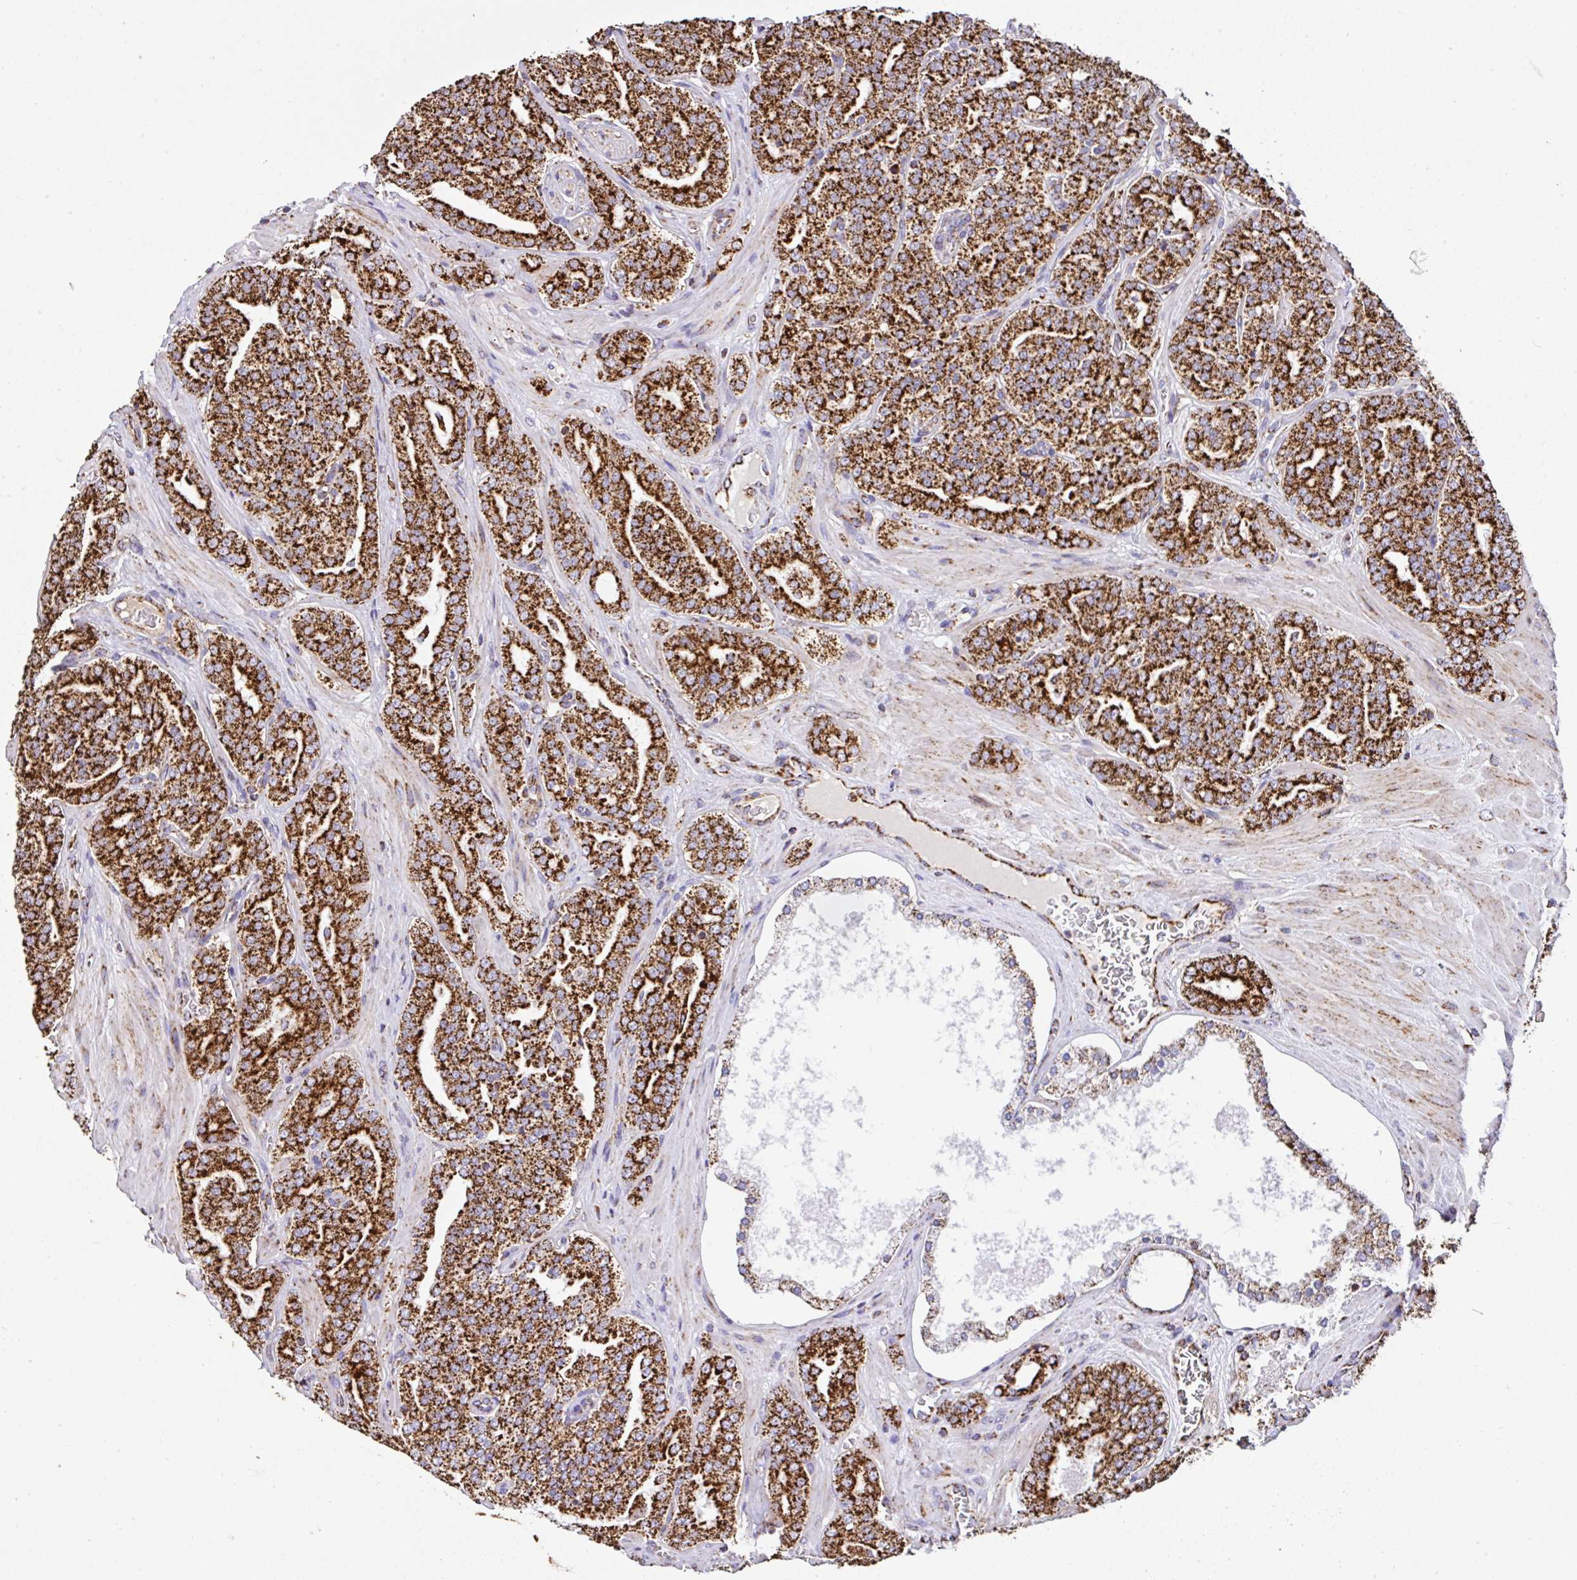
{"staining": {"intensity": "strong", "quantity": ">75%", "location": "cytoplasmic/membranous"}, "tissue": "prostate cancer", "cell_type": "Tumor cells", "image_type": "cancer", "snomed": [{"axis": "morphology", "description": "Adenocarcinoma, High grade"}, {"axis": "topography", "description": "Prostate"}], "caption": "Human prostate high-grade adenocarcinoma stained with a brown dye reveals strong cytoplasmic/membranous positive positivity in about >75% of tumor cells.", "gene": "ANKRD33B", "patient": {"sex": "male", "age": 66}}